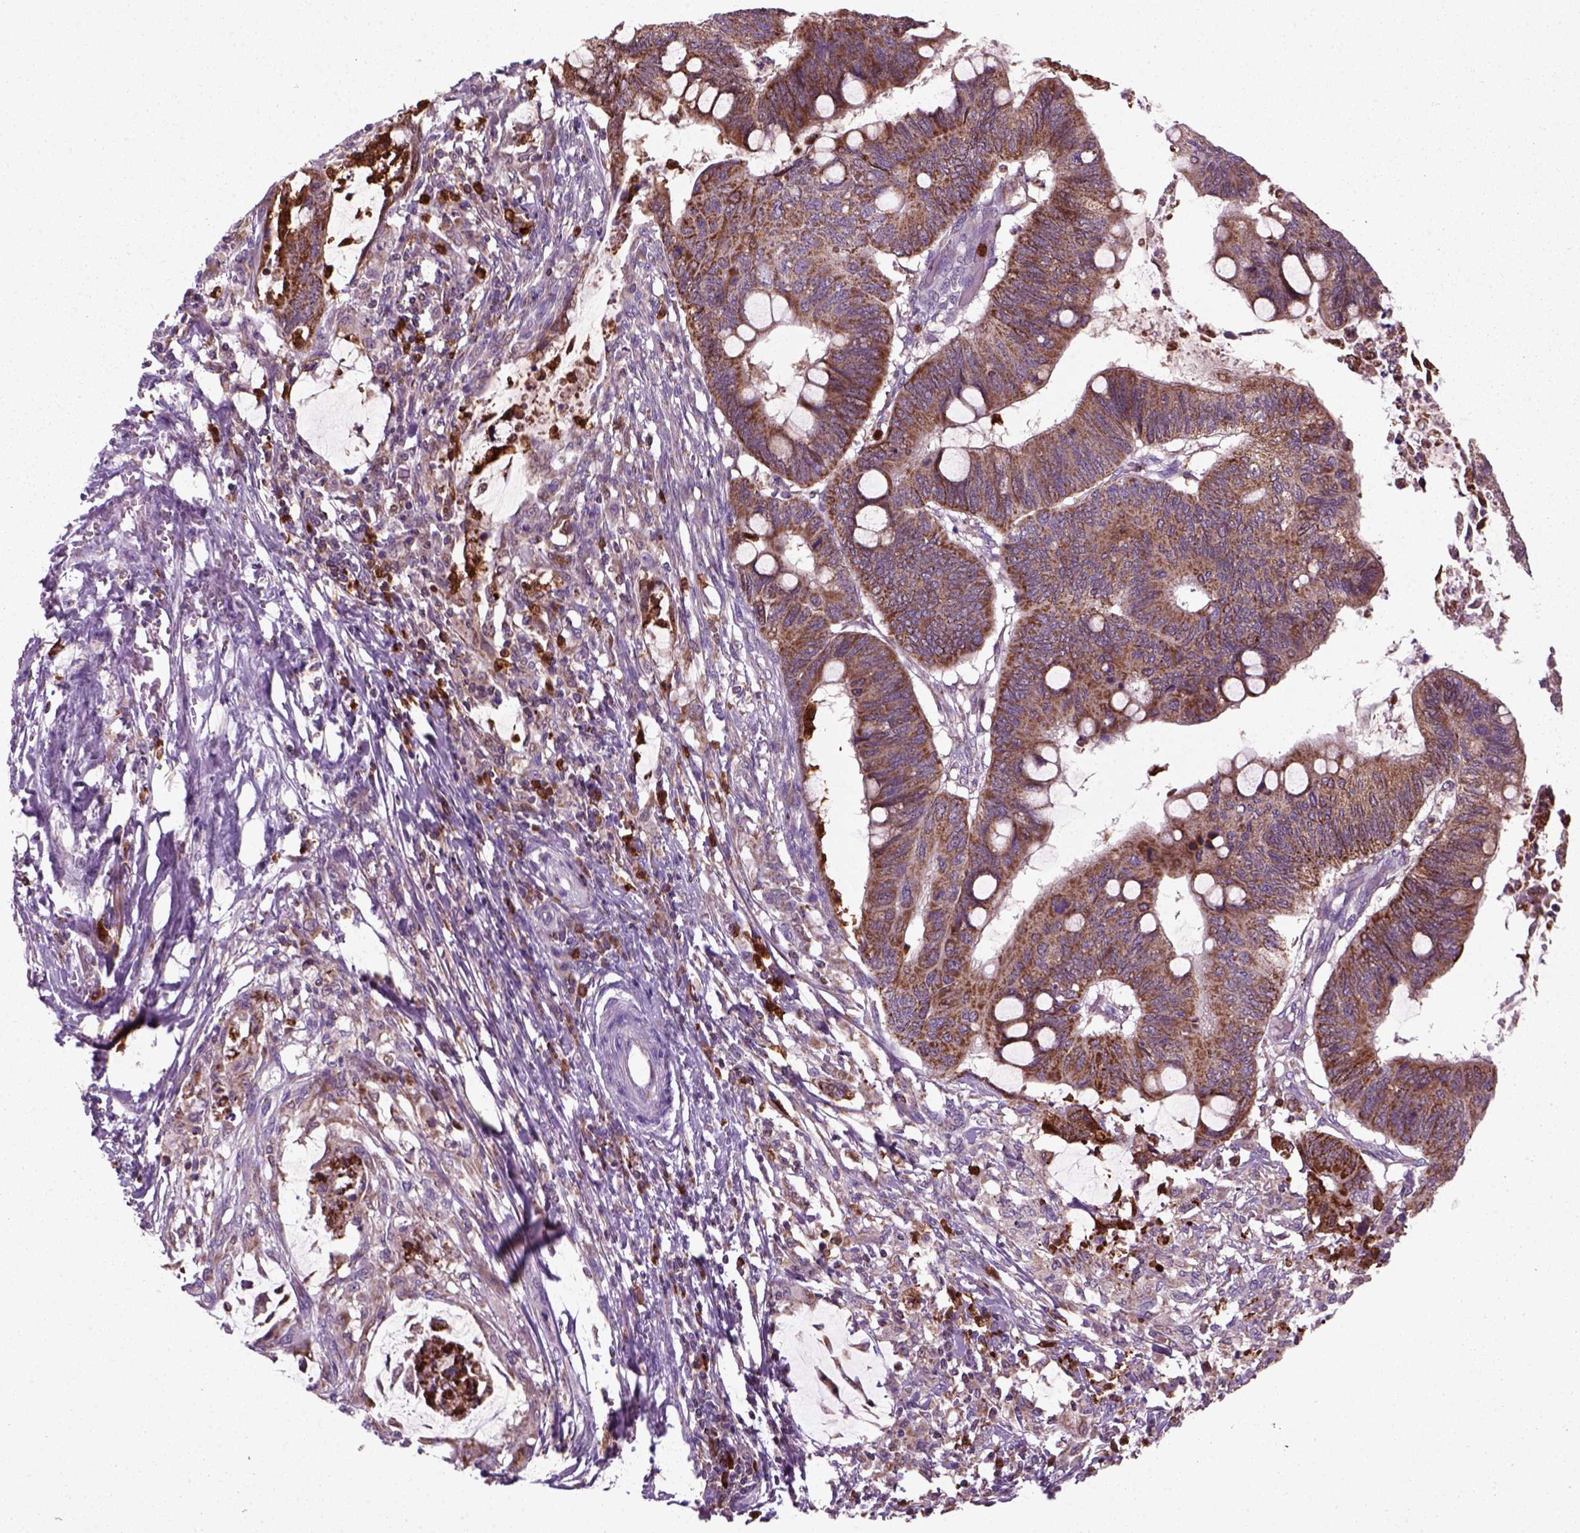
{"staining": {"intensity": "strong", "quantity": ">75%", "location": "cytoplasmic/membranous"}, "tissue": "colorectal cancer", "cell_type": "Tumor cells", "image_type": "cancer", "snomed": [{"axis": "morphology", "description": "Normal tissue, NOS"}, {"axis": "morphology", "description": "Adenocarcinoma, NOS"}, {"axis": "topography", "description": "Rectum"}, {"axis": "topography", "description": "Peripheral nerve tissue"}], "caption": "The image demonstrates immunohistochemical staining of colorectal cancer (adenocarcinoma). There is strong cytoplasmic/membranous positivity is identified in about >75% of tumor cells.", "gene": "NUDT16L1", "patient": {"sex": "male", "age": 92}}